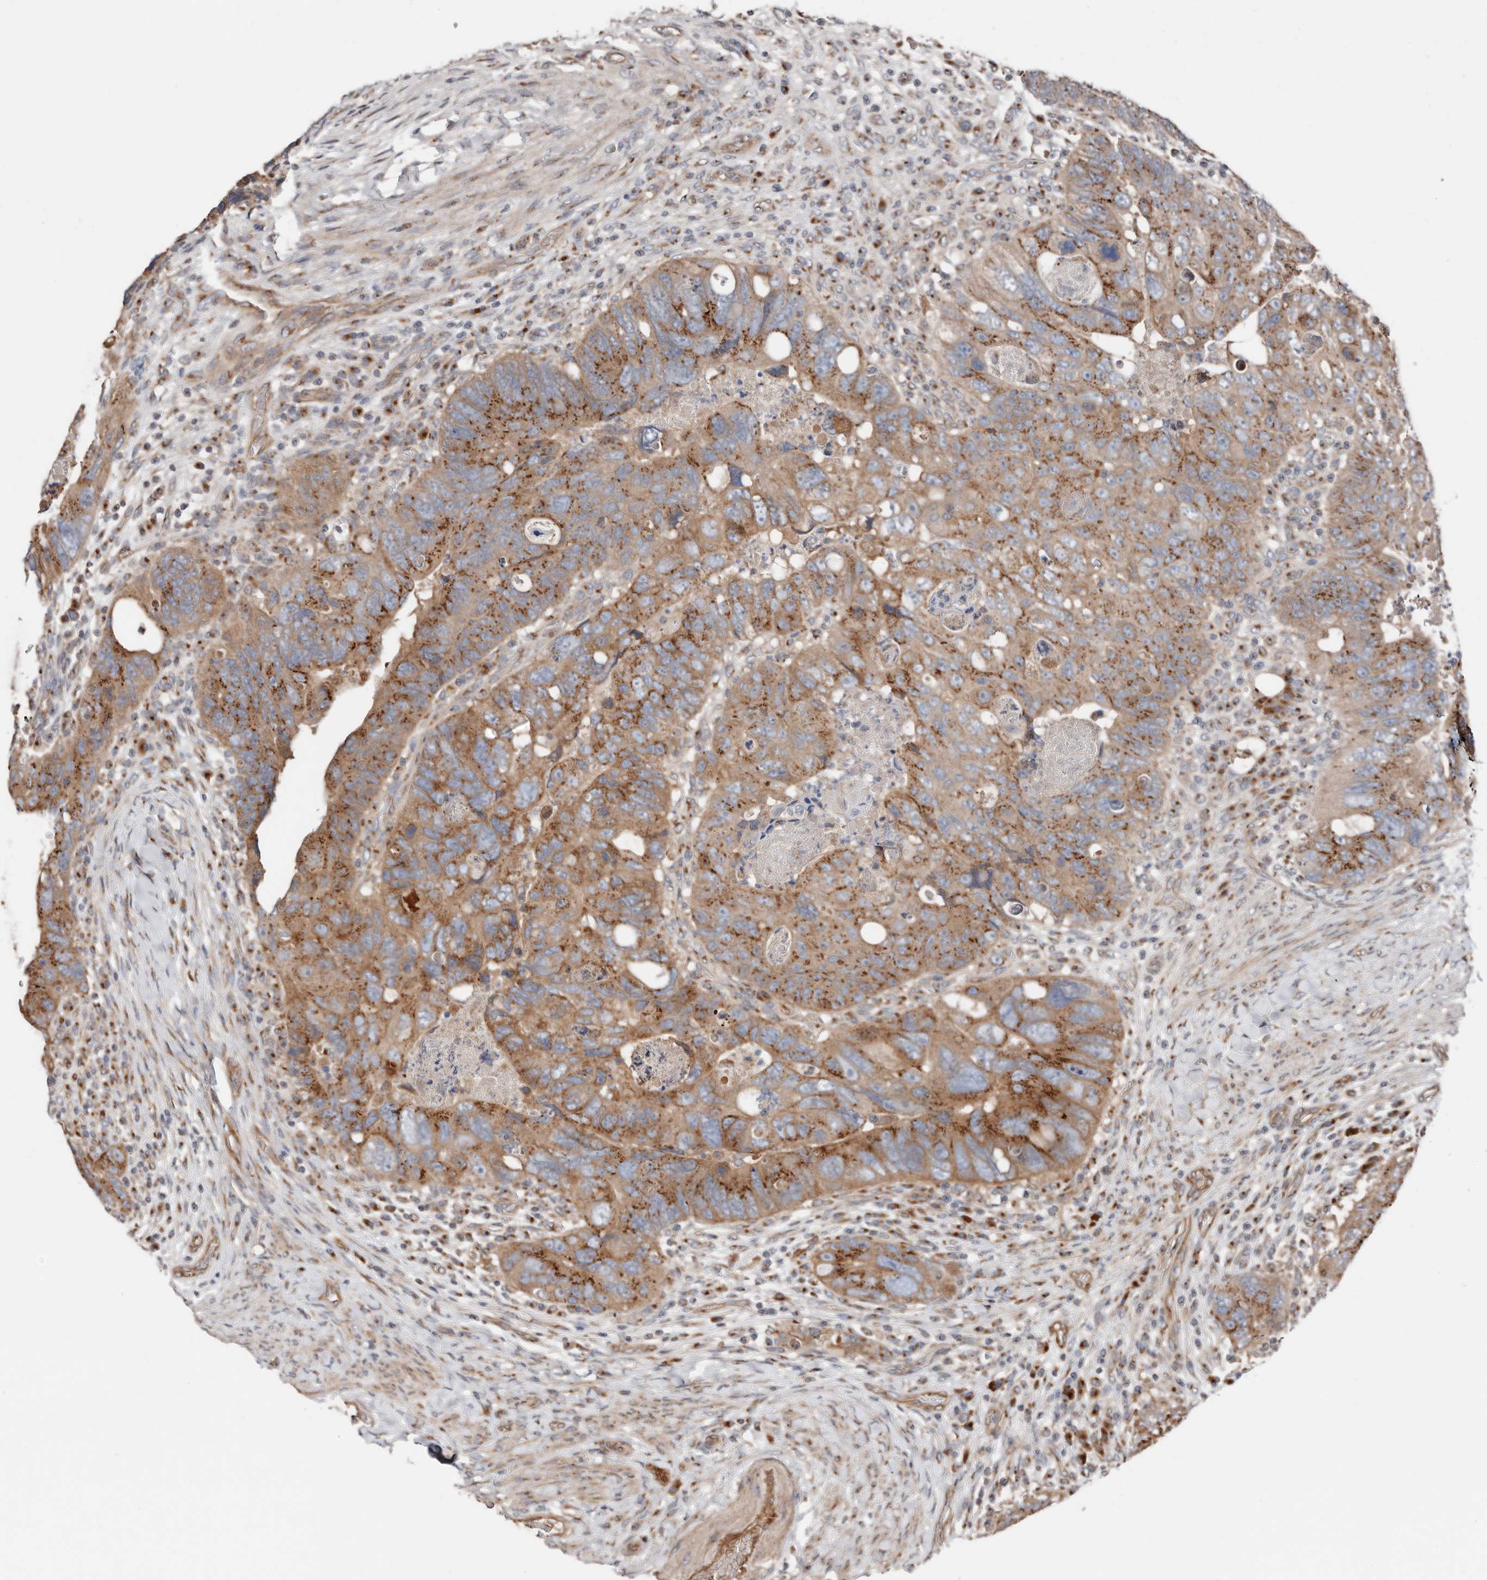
{"staining": {"intensity": "moderate", "quantity": ">75%", "location": "cytoplasmic/membranous"}, "tissue": "colorectal cancer", "cell_type": "Tumor cells", "image_type": "cancer", "snomed": [{"axis": "morphology", "description": "Adenocarcinoma, NOS"}, {"axis": "topography", "description": "Rectum"}], "caption": "Colorectal cancer (adenocarcinoma) was stained to show a protein in brown. There is medium levels of moderate cytoplasmic/membranous expression in approximately >75% of tumor cells.", "gene": "COG1", "patient": {"sex": "male", "age": 59}}